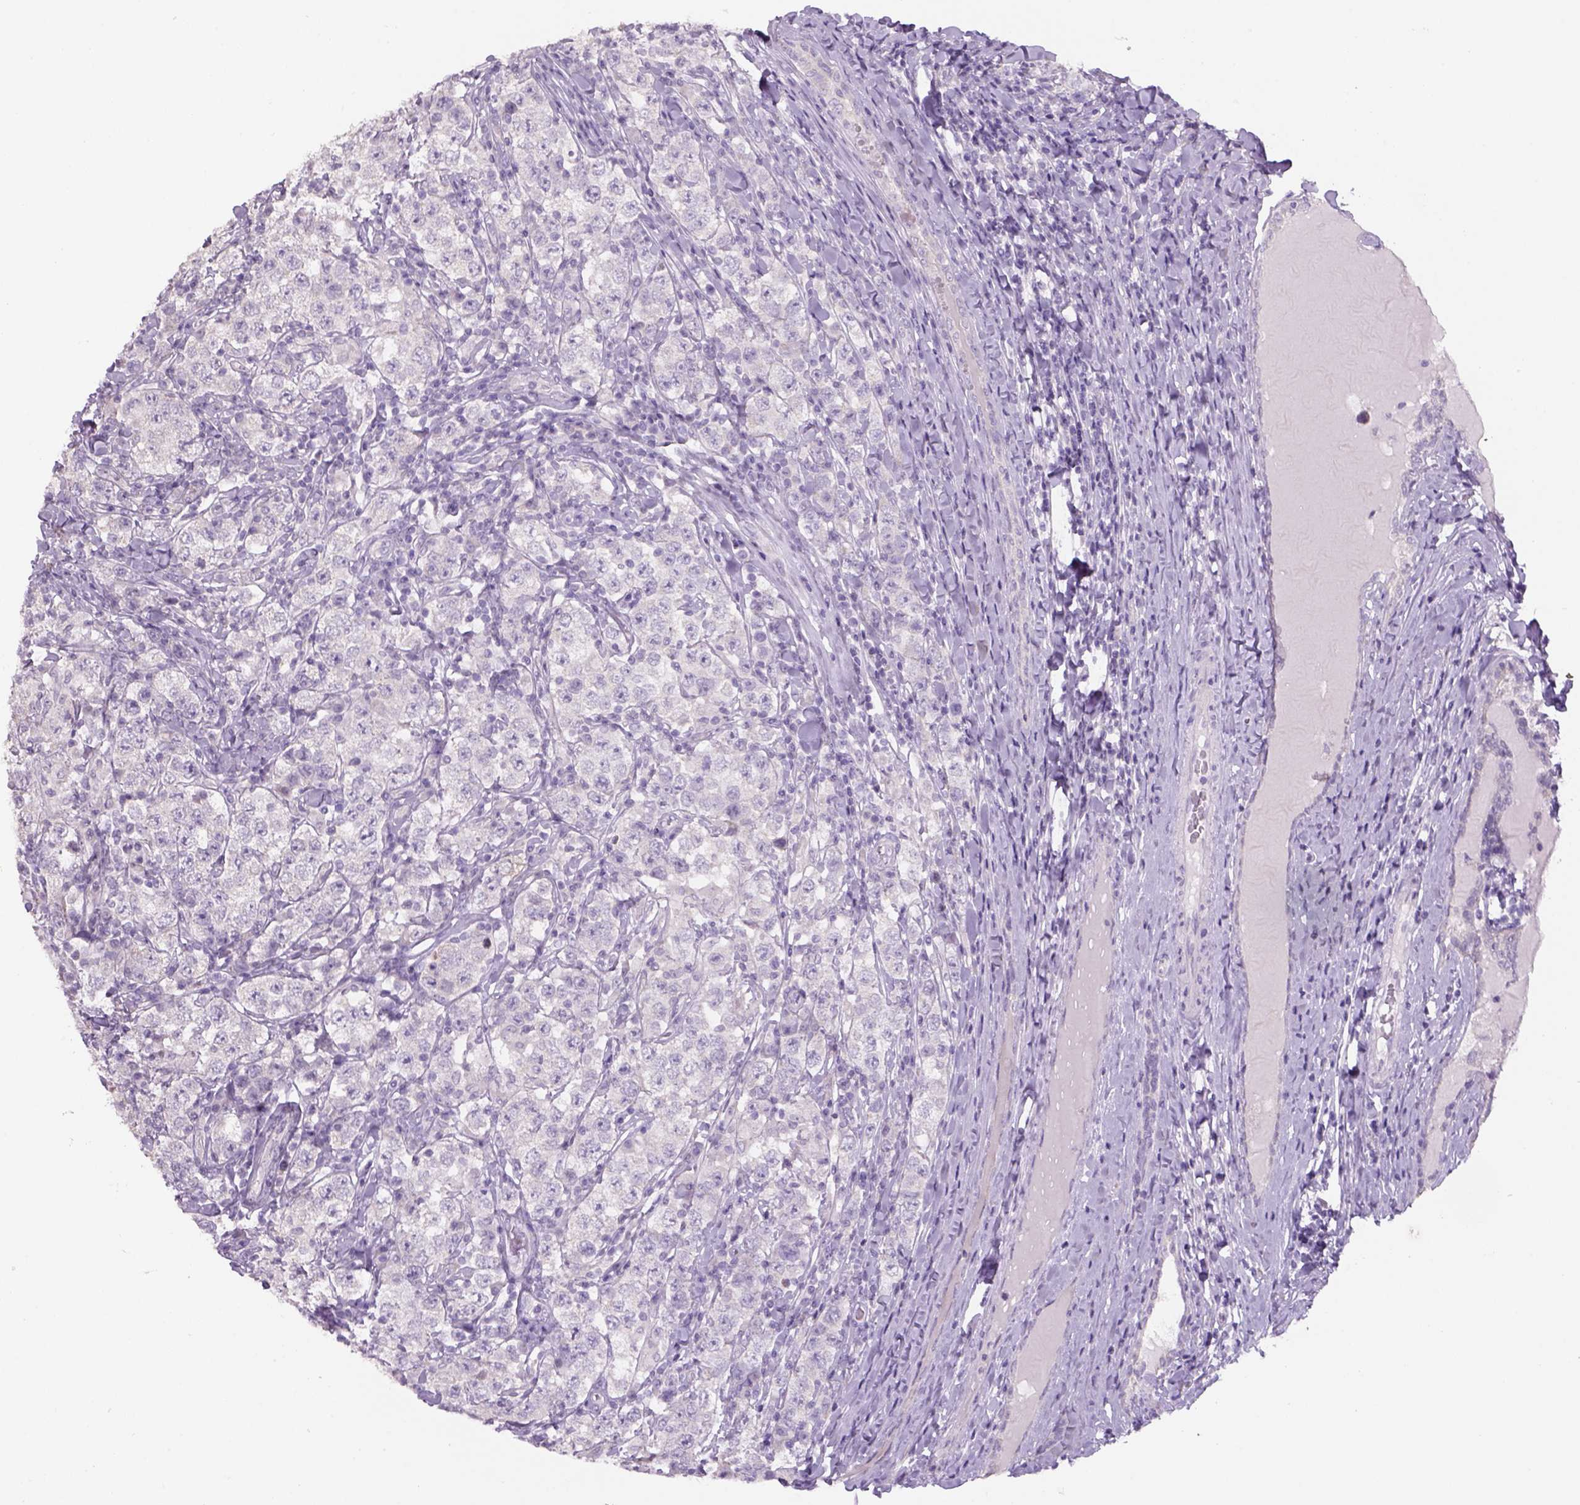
{"staining": {"intensity": "negative", "quantity": "none", "location": "none"}, "tissue": "testis cancer", "cell_type": "Tumor cells", "image_type": "cancer", "snomed": [{"axis": "morphology", "description": "Seminoma, NOS"}, {"axis": "morphology", "description": "Carcinoma, Embryonal, NOS"}, {"axis": "topography", "description": "Testis"}], "caption": "Protein analysis of testis seminoma reveals no significant positivity in tumor cells. (DAB IHC visualized using brightfield microscopy, high magnification).", "gene": "ADGRV1", "patient": {"sex": "male", "age": 41}}